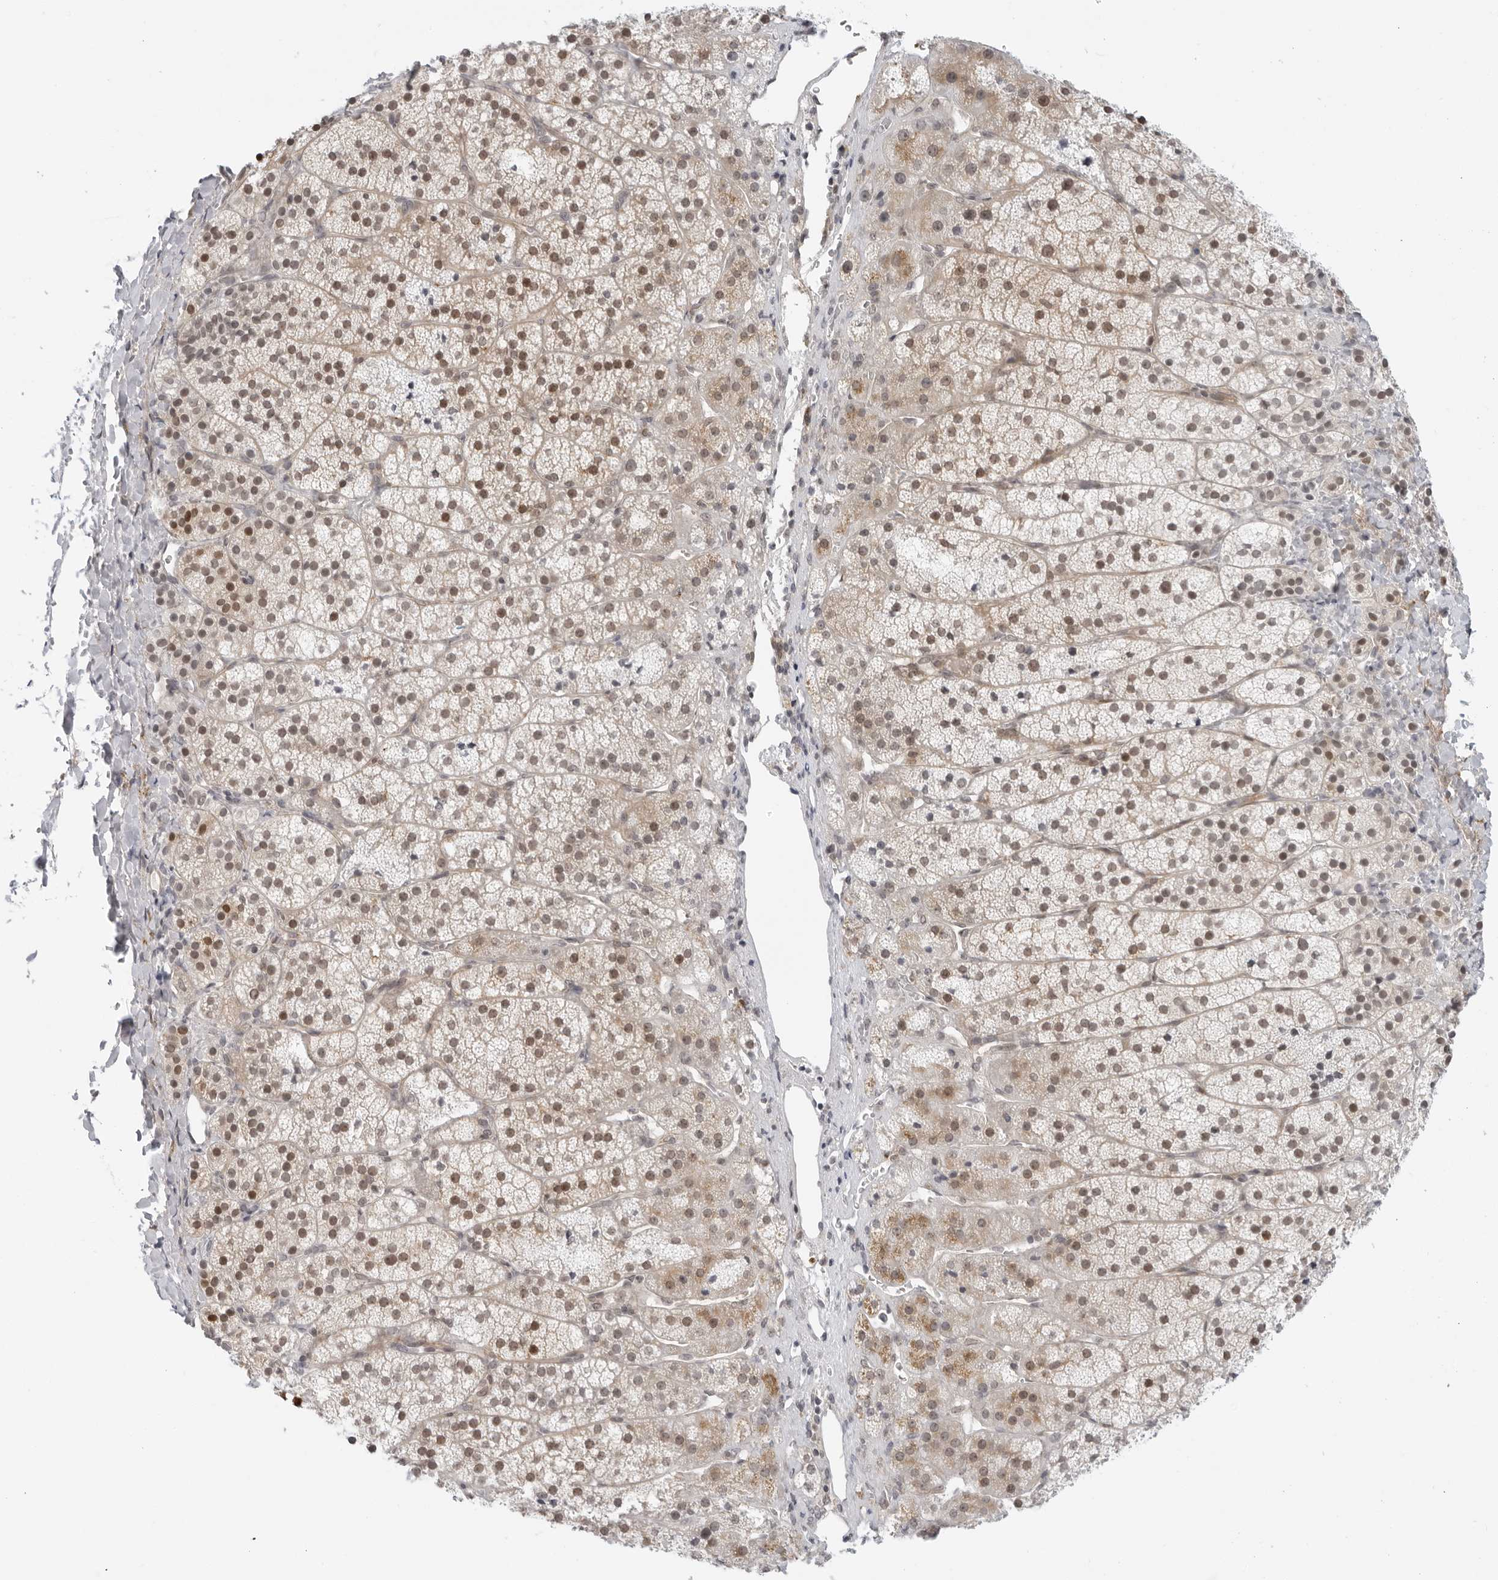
{"staining": {"intensity": "moderate", "quantity": "25%-75%", "location": "nuclear"}, "tissue": "adrenal gland", "cell_type": "Glandular cells", "image_type": "normal", "snomed": [{"axis": "morphology", "description": "Normal tissue, NOS"}, {"axis": "topography", "description": "Adrenal gland"}], "caption": "Brown immunohistochemical staining in unremarkable human adrenal gland shows moderate nuclear expression in about 25%-75% of glandular cells. (Stains: DAB in brown, nuclei in blue, Microscopy: brightfield microscopy at high magnification).", "gene": "SUGCT", "patient": {"sex": "female", "age": 44}}